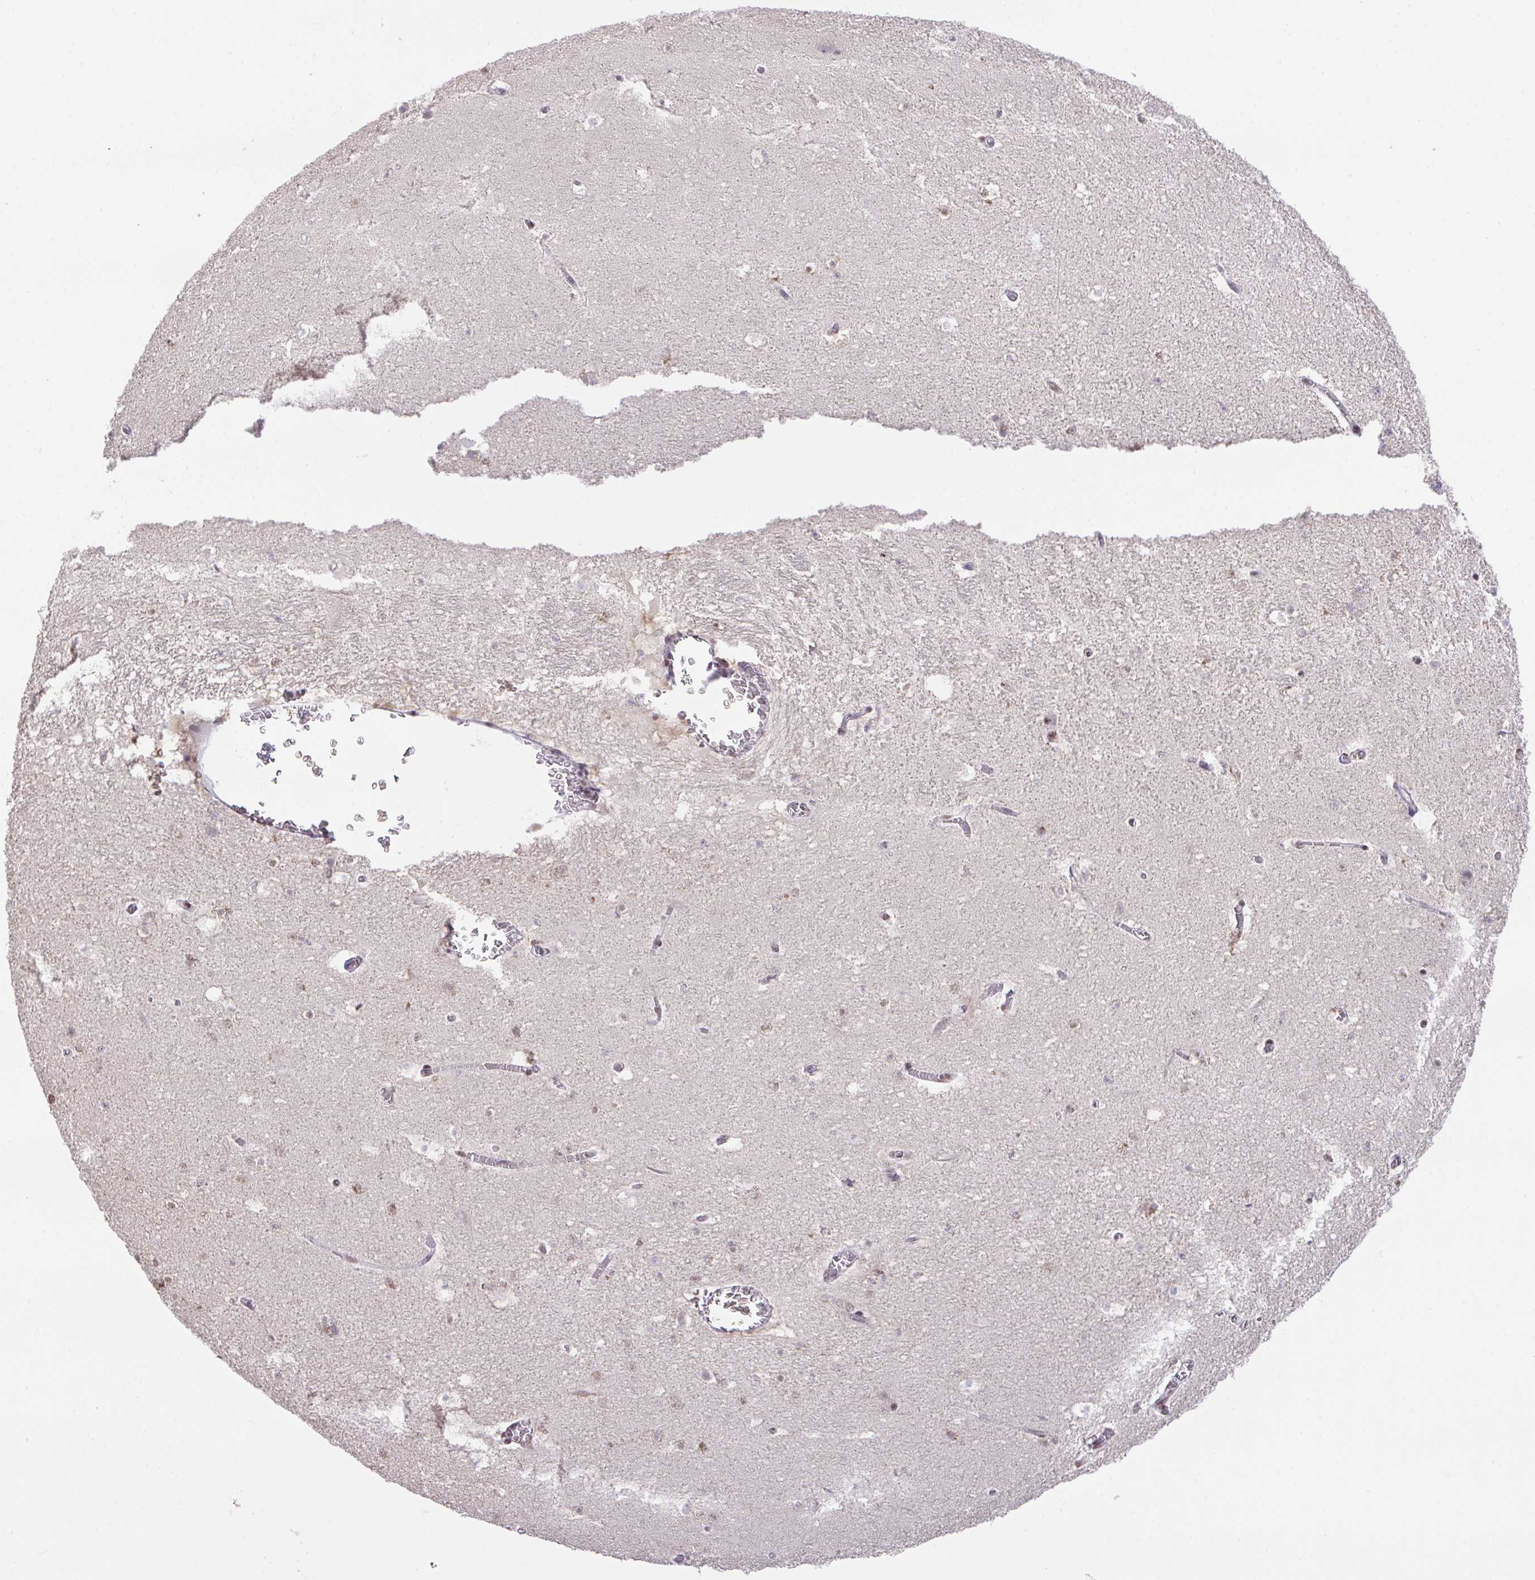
{"staining": {"intensity": "weak", "quantity": "<25%", "location": "nuclear"}, "tissue": "hippocampus", "cell_type": "Glial cells", "image_type": "normal", "snomed": [{"axis": "morphology", "description": "Normal tissue, NOS"}, {"axis": "topography", "description": "Hippocampus"}], "caption": "Glial cells are negative for protein expression in normal human hippocampus. (Stains: DAB (3,3'-diaminobenzidine) IHC with hematoxylin counter stain, Microscopy: brightfield microscopy at high magnification).", "gene": "OR6K3", "patient": {"sex": "female", "age": 42}}